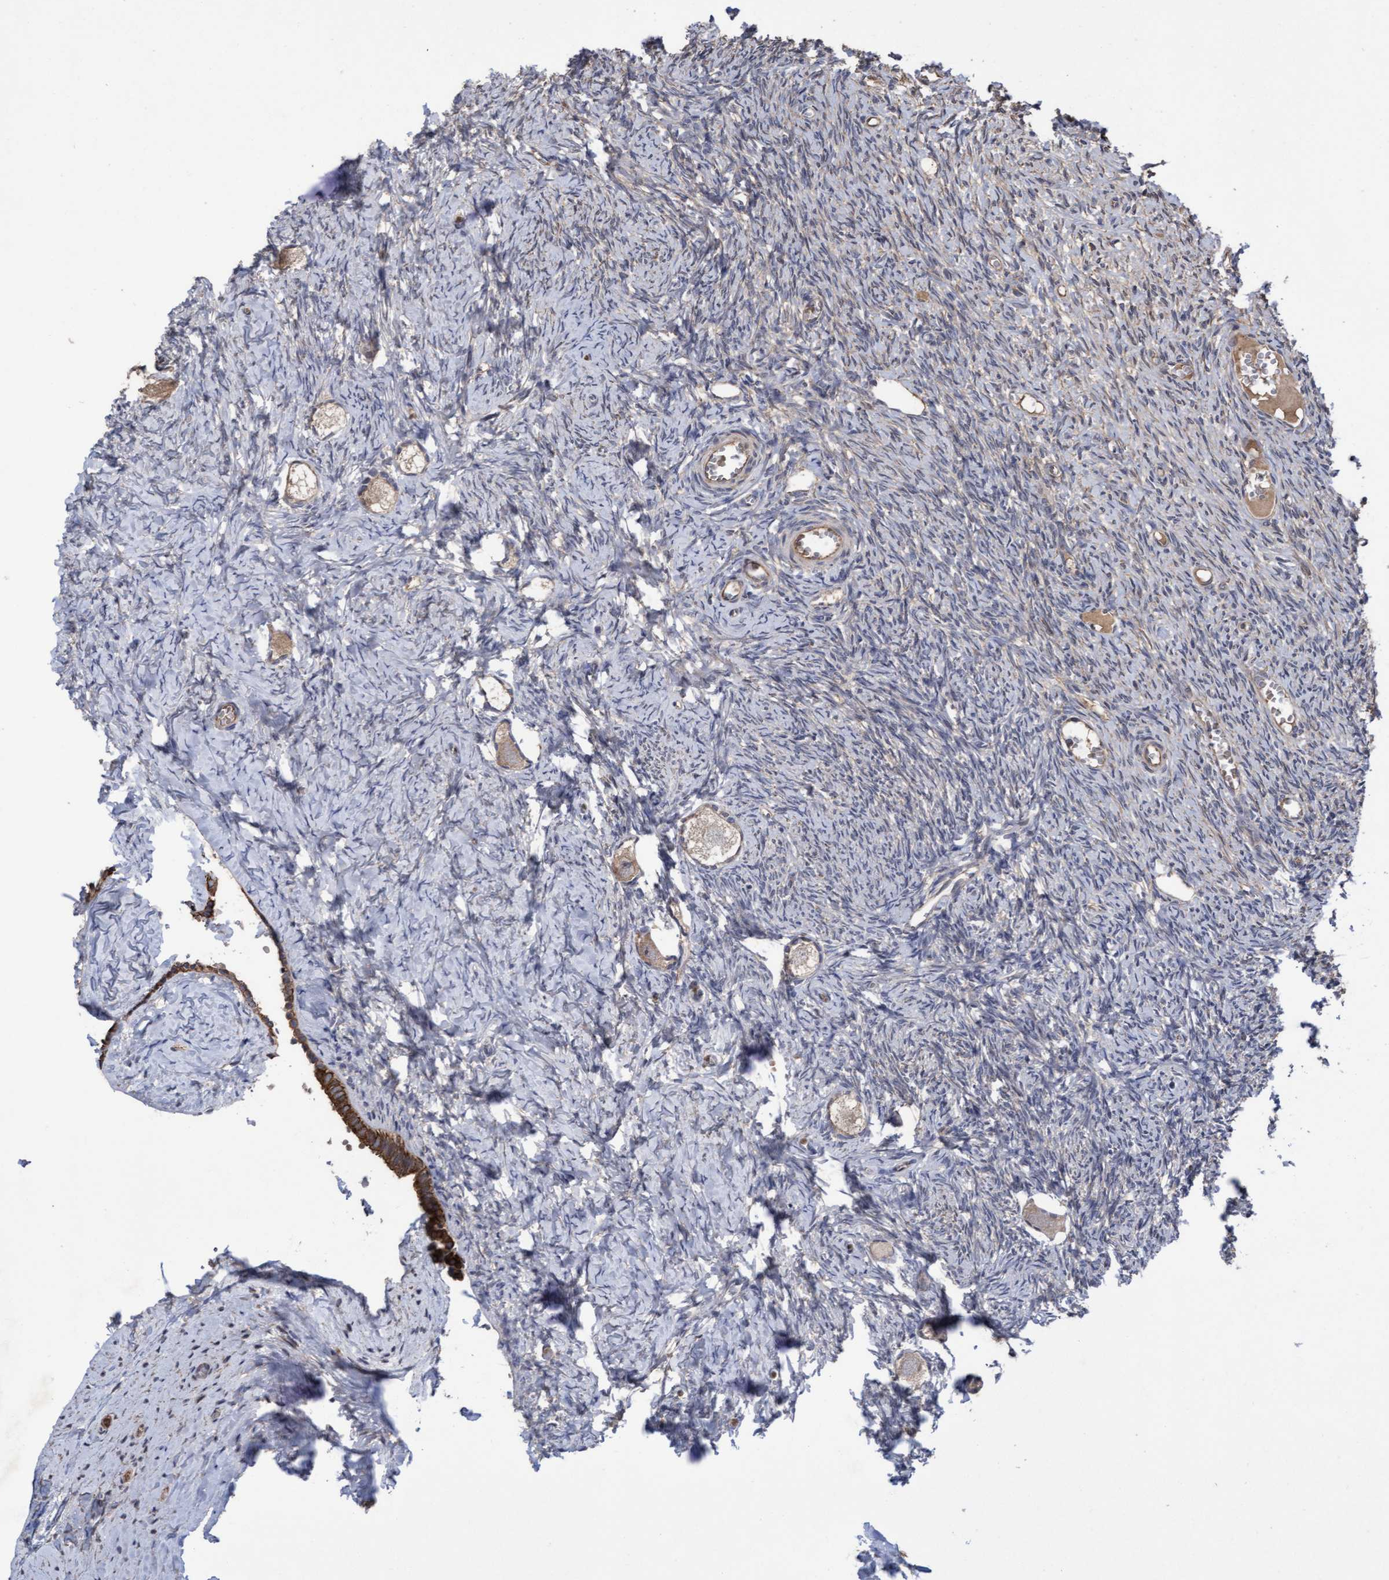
{"staining": {"intensity": "weak", "quantity": "25%-75%", "location": "cytoplasmic/membranous"}, "tissue": "ovary", "cell_type": "Follicle cells", "image_type": "normal", "snomed": [{"axis": "morphology", "description": "Normal tissue, NOS"}, {"axis": "topography", "description": "Ovary"}], "caption": "Weak cytoplasmic/membranous protein expression is present in about 25%-75% of follicle cells in ovary.", "gene": "COBL", "patient": {"sex": "female", "age": 27}}